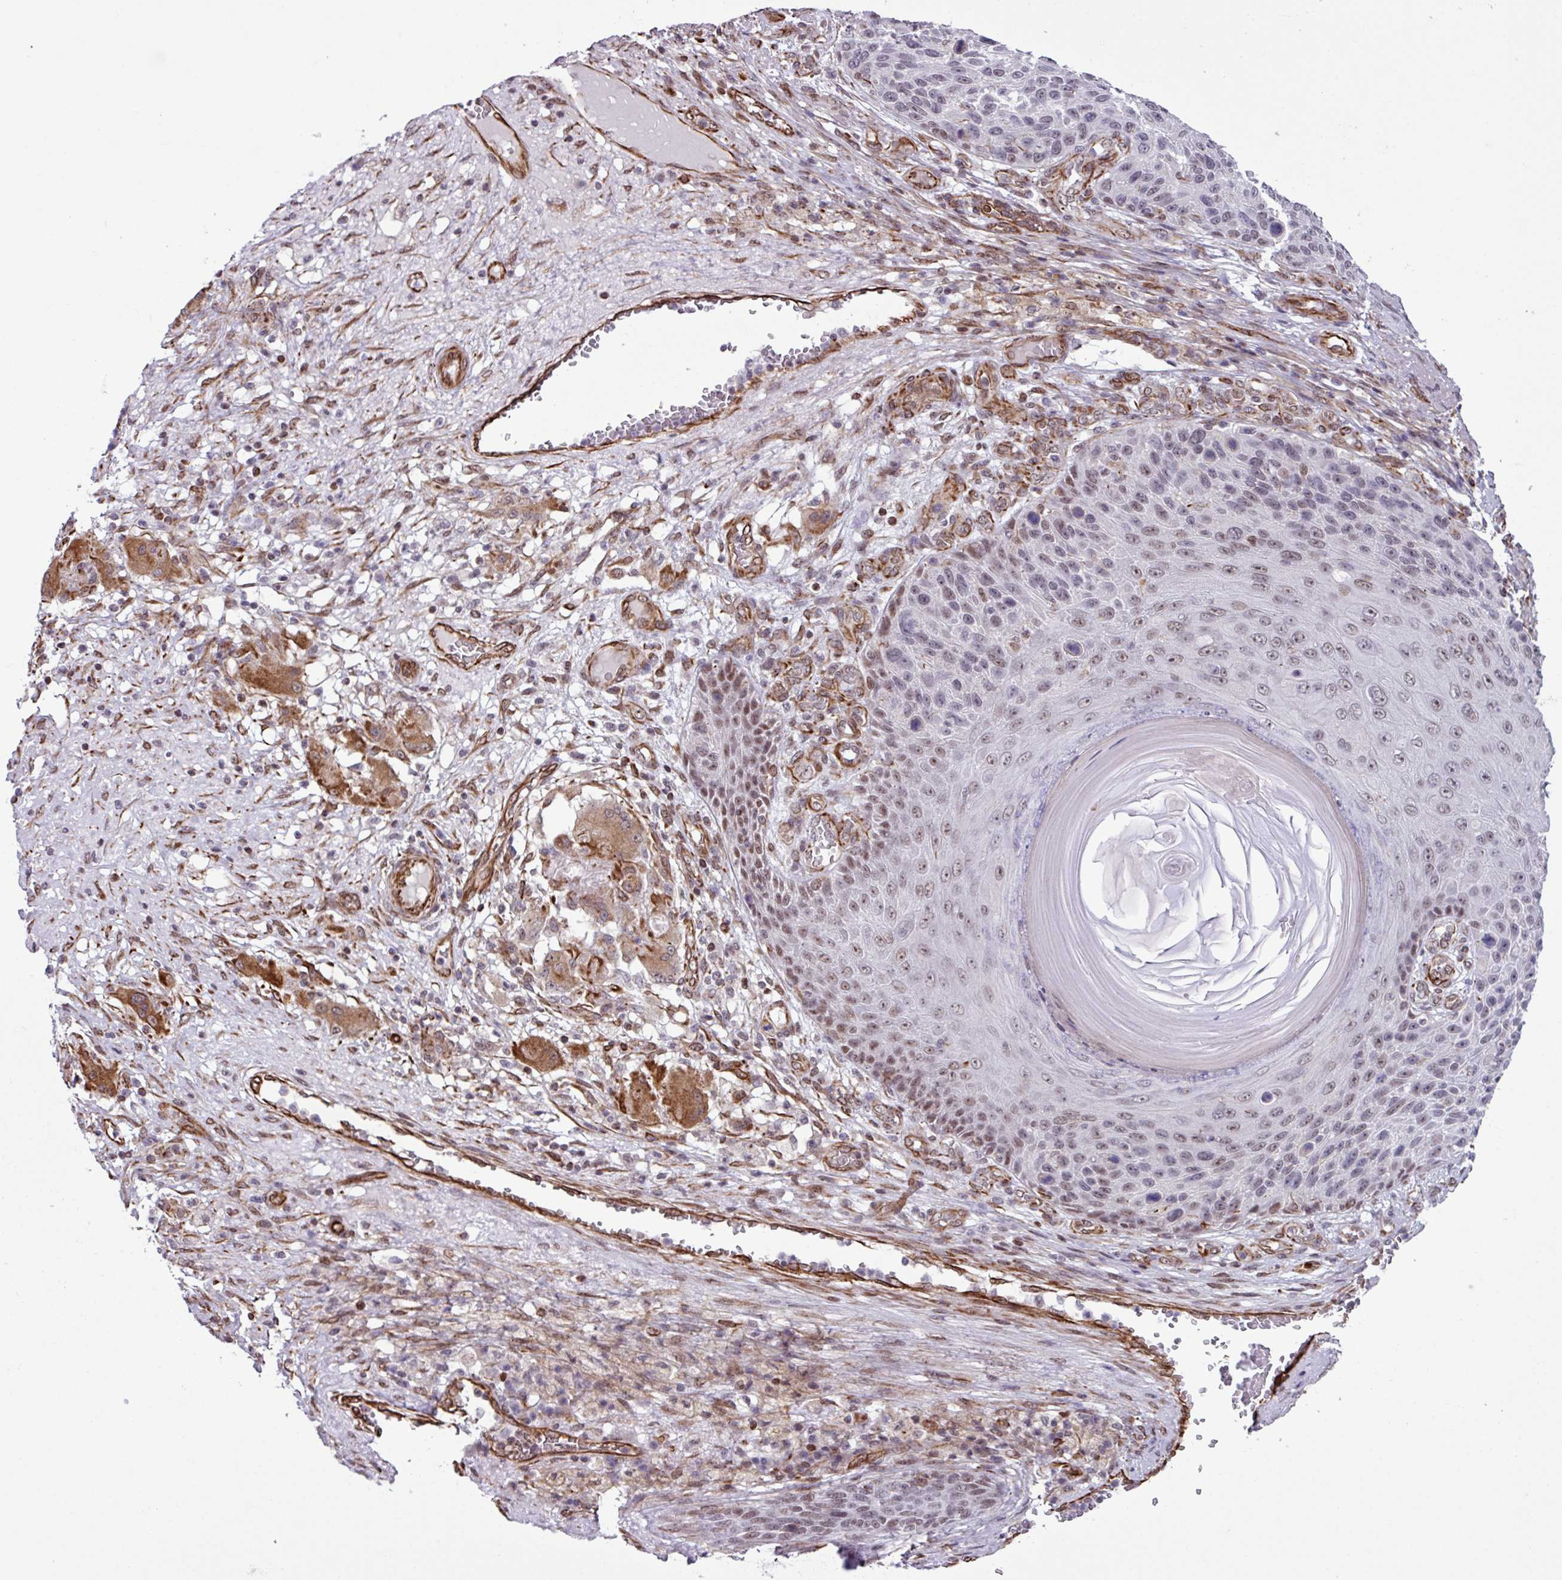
{"staining": {"intensity": "weak", "quantity": "25%-75%", "location": "nuclear"}, "tissue": "skin cancer", "cell_type": "Tumor cells", "image_type": "cancer", "snomed": [{"axis": "morphology", "description": "Squamous cell carcinoma, NOS"}, {"axis": "topography", "description": "Skin"}], "caption": "A brown stain highlights weak nuclear staining of a protein in skin cancer tumor cells. (DAB (3,3'-diaminobenzidine) IHC with brightfield microscopy, high magnification).", "gene": "CHD3", "patient": {"sex": "female", "age": 88}}